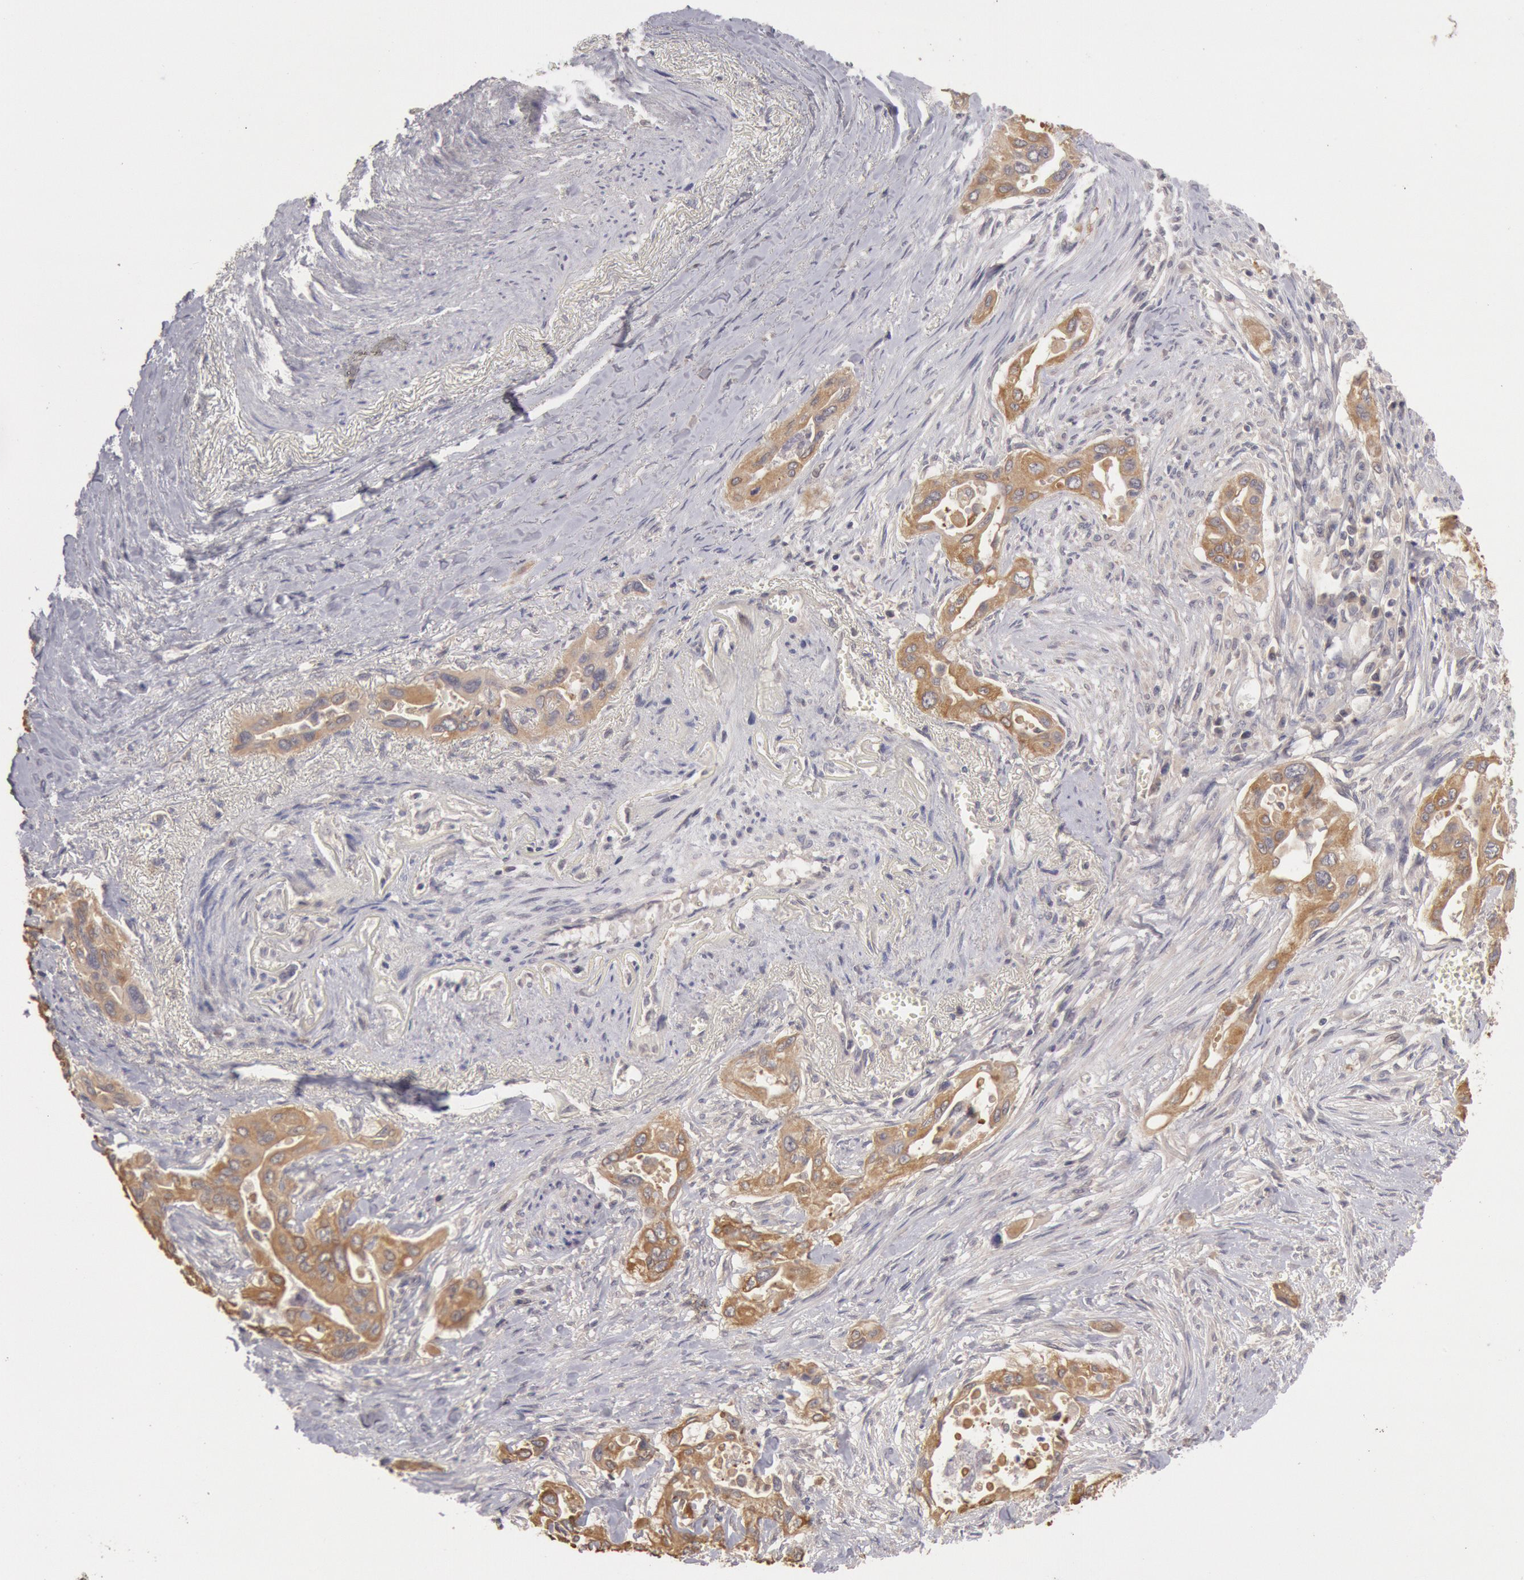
{"staining": {"intensity": "moderate", "quantity": ">75%", "location": "cytoplasmic/membranous"}, "tissue": "pancreatic cancer", "cell_type": "Tumor cells", "image_type": "cancer", "snomed": [{"axis": "morphology", "description": "Adenocarcinoma, NOS"}, {"axis": "topography", "description": "Pancreas"}], "caption": "A brown stain highlights moderate cytoplasmic/membranous positivity of a protein in pancreatic cancer tumor cells.", "gene": "ZFP36L1", "patient": {"sex": "male", "age": 77}}